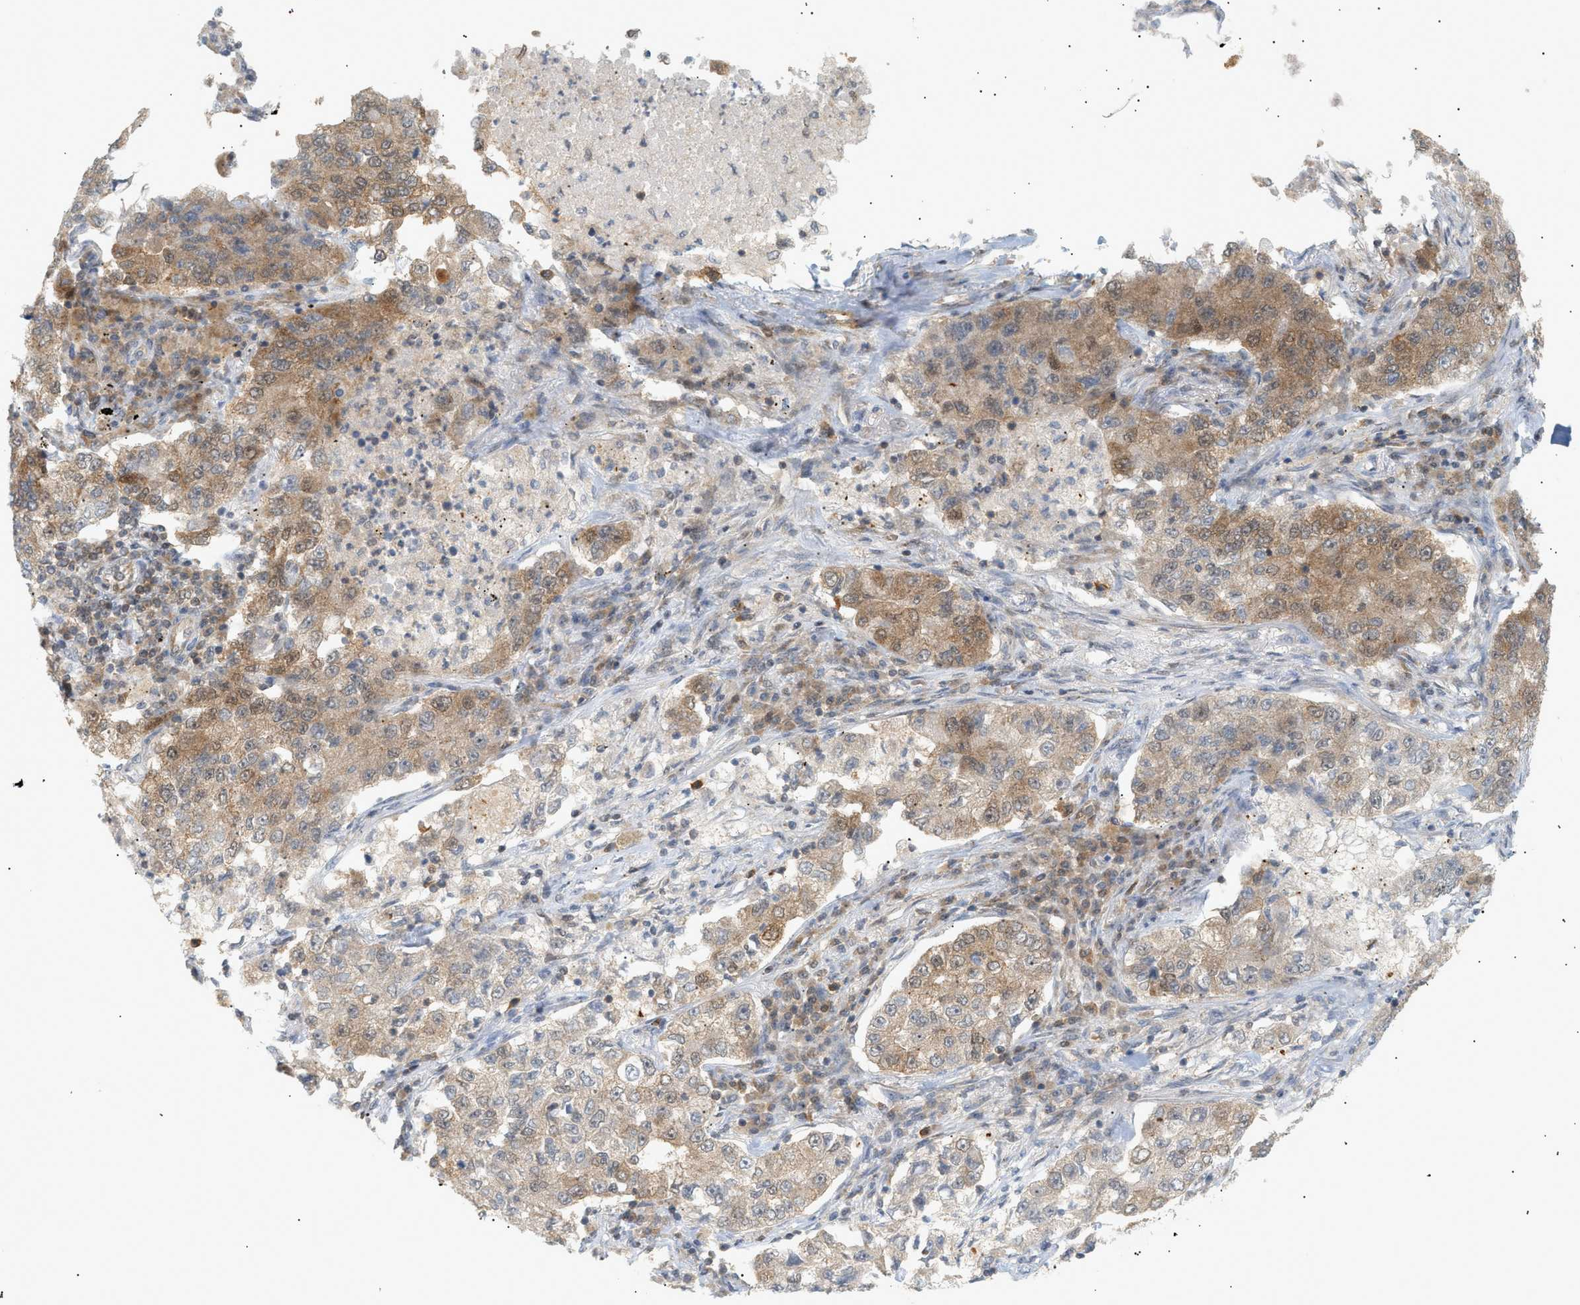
{"staining": {"intensity": "weak", "quantity": ">75%", "location": "cytoplasmic/membranous"}, "tissue": "lung cancer", "cell_type": "Tumor cells", "image_type": "cancer", "snomed": [{"axis": "morphology", "description": "Adenocarcinoma, NOS"}, {"axis": "topography", "description": "Lung"}], "caption": "Protein staining of lung adenocarcinoma tissue displays weak cytoplasmic/membranous positivity in approximately >75% of tumor cells. The staining is performed using DAB brown chromogen to label protein expression. The nuclei are counter-stained blue using hematoxylin.", "gene": "SHC1", "patient": {"sex": "male", "age": 49}}